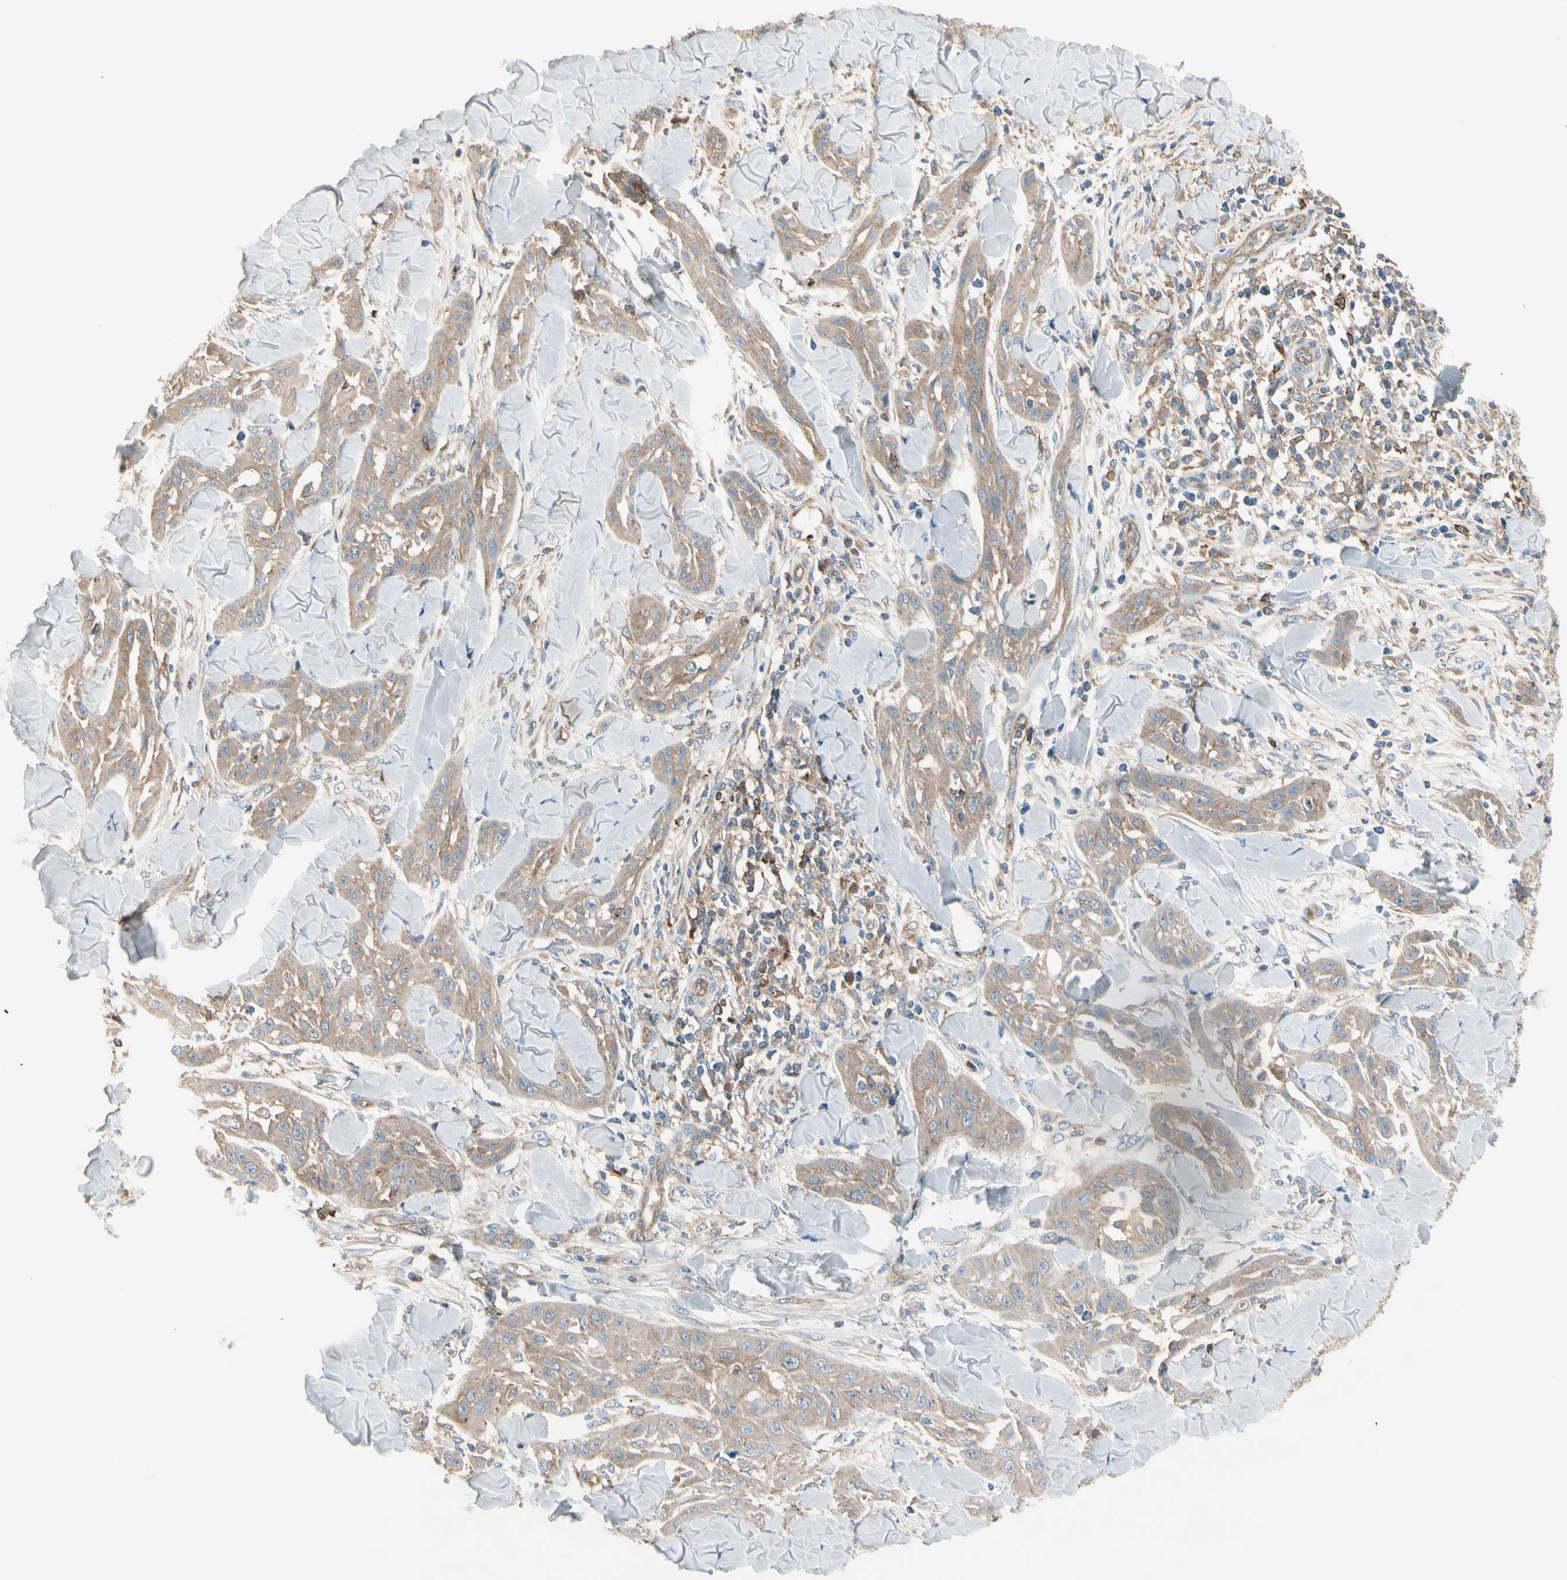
{"staining": {"intensity": "weak", "quantity": ">75%", "location": "cytoplasmic/membranous"}, "tissue": "skin cancer", "cell_type": "Tumor cells", "image_type": "cancer", "snomed": [{"axis": "morphology", "description": "Squamous cell carcinoma, NOS"}, {"axis": "topography", "description": "Skin"}], "caption": "Immunohistochemistry (IHC) of human skin cancer exhibits low levels of weak cytoplasmic/membranous staining in approximately >75% of tumor cells.", "gene": "AGFG1", "patient": {"sex": "male", "age": 24}}